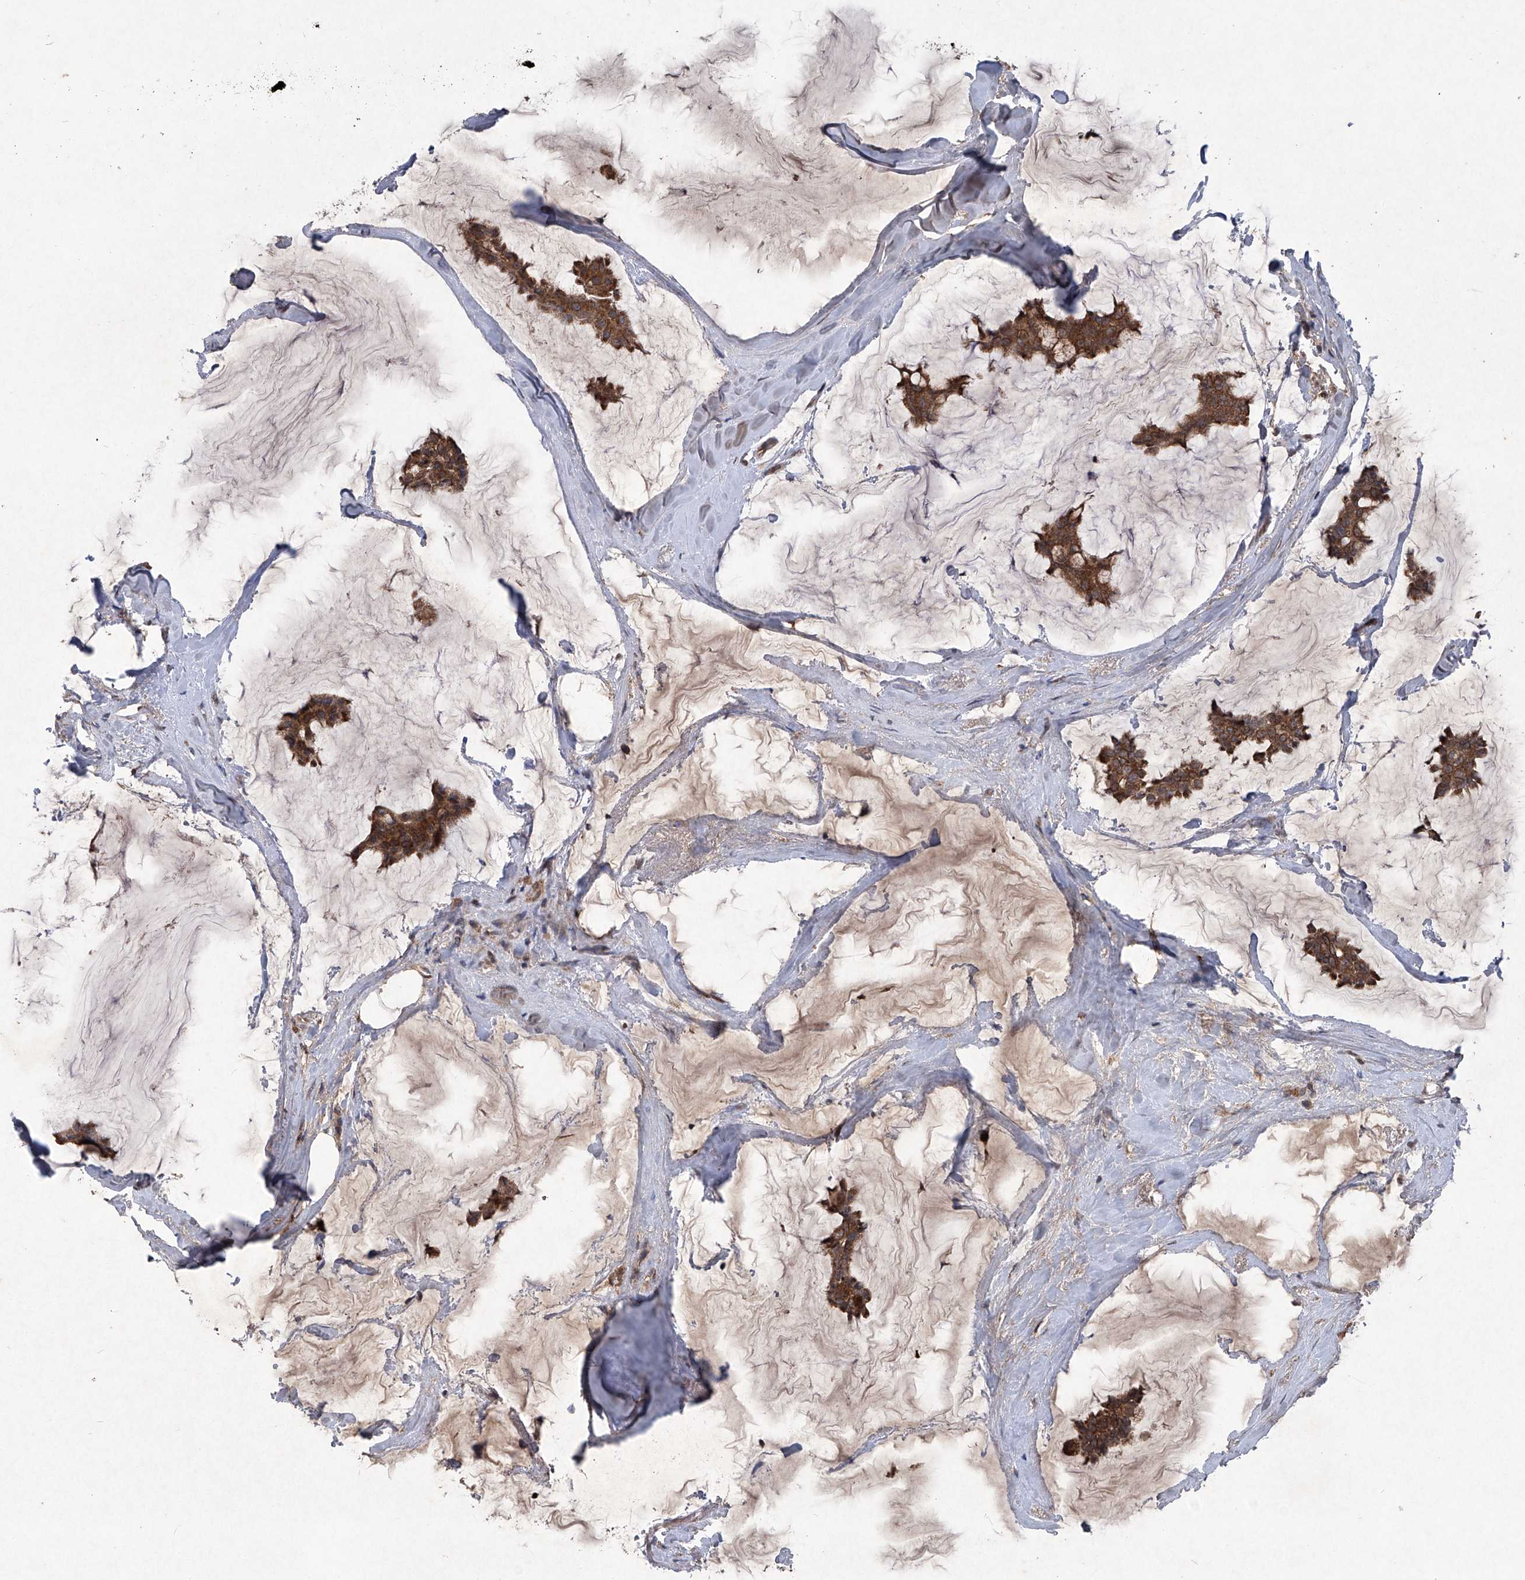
{"staining": {"intensity": "strong", "quantity": ">75%", "location": "cytoplasmic/membranous"}, "tissue": "breast cancer", "cell_type": "Tumor cells", "image_type": "cancer", "snomed": [{"axis": "morphology", "description": "Duct carcinoma"}, {"axis": "topography", "description": "Breast"}], "caption": "Immunohistochemistry of human breast cancer (infiltrating ductal carcinoma) shows high levels of strong cytoplasmic/membranous staining in about >75% of tumor cells.", "gene": "SUMF2", "patient": {"sex": "female", "age": 93}}